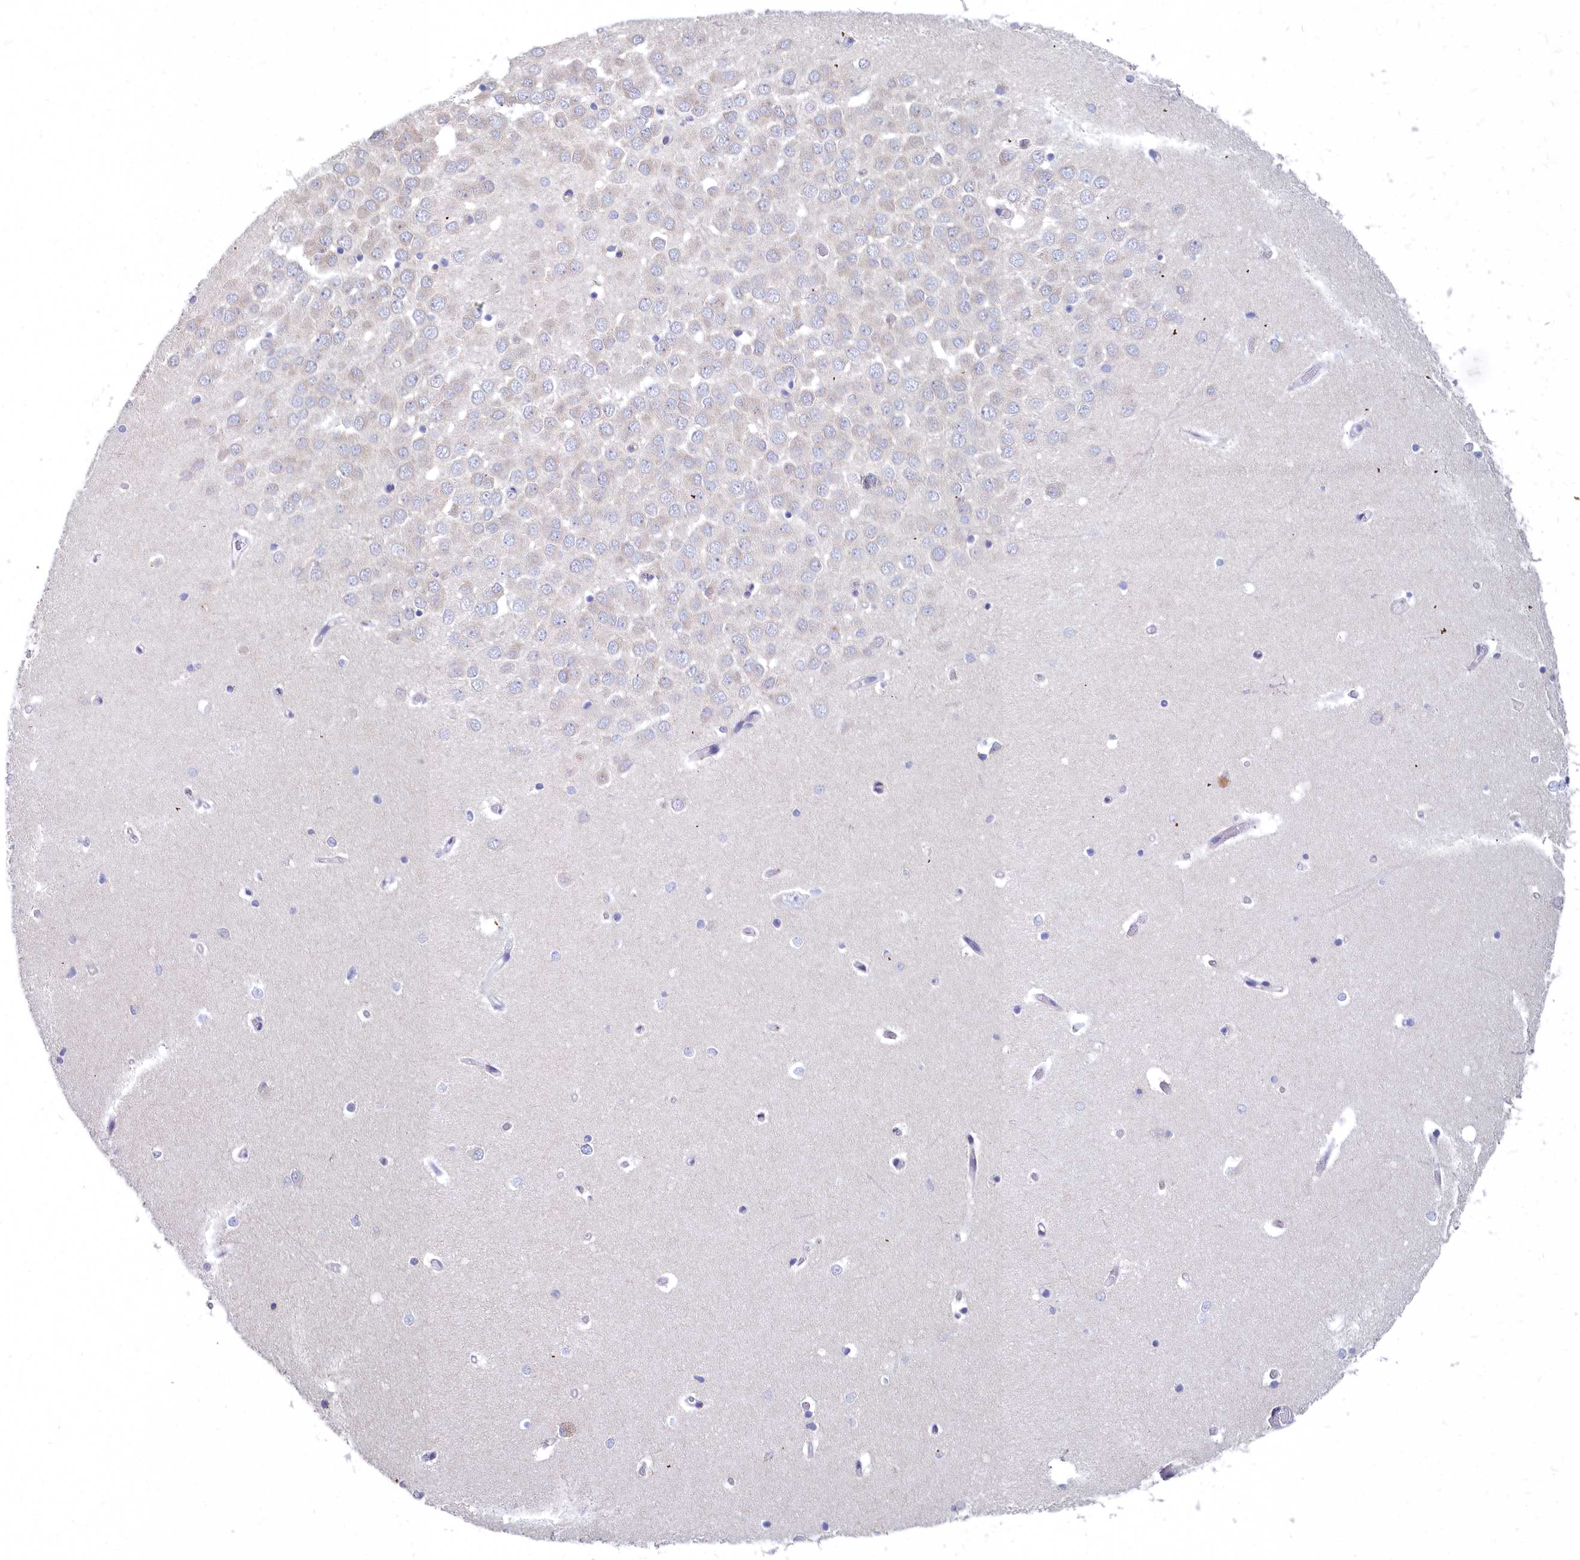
{"staining": {"intensity": "negative", "quantity": "none", "location": "none"}, "tissue": "hippocampus", "cell_type": "Glial cells", "image_type": "normal", "snomed": [{"axis": "morphology", "description": "Normal tissue, NOS"}, {"axis": "topography", "description": "Hippocampus"}], "caption": "The micrograph demonstrates no staining of glial cells in unremarkable hippocampus.", "gene": "NOXA1", "patient": {"sex": "male", "age": 70}}